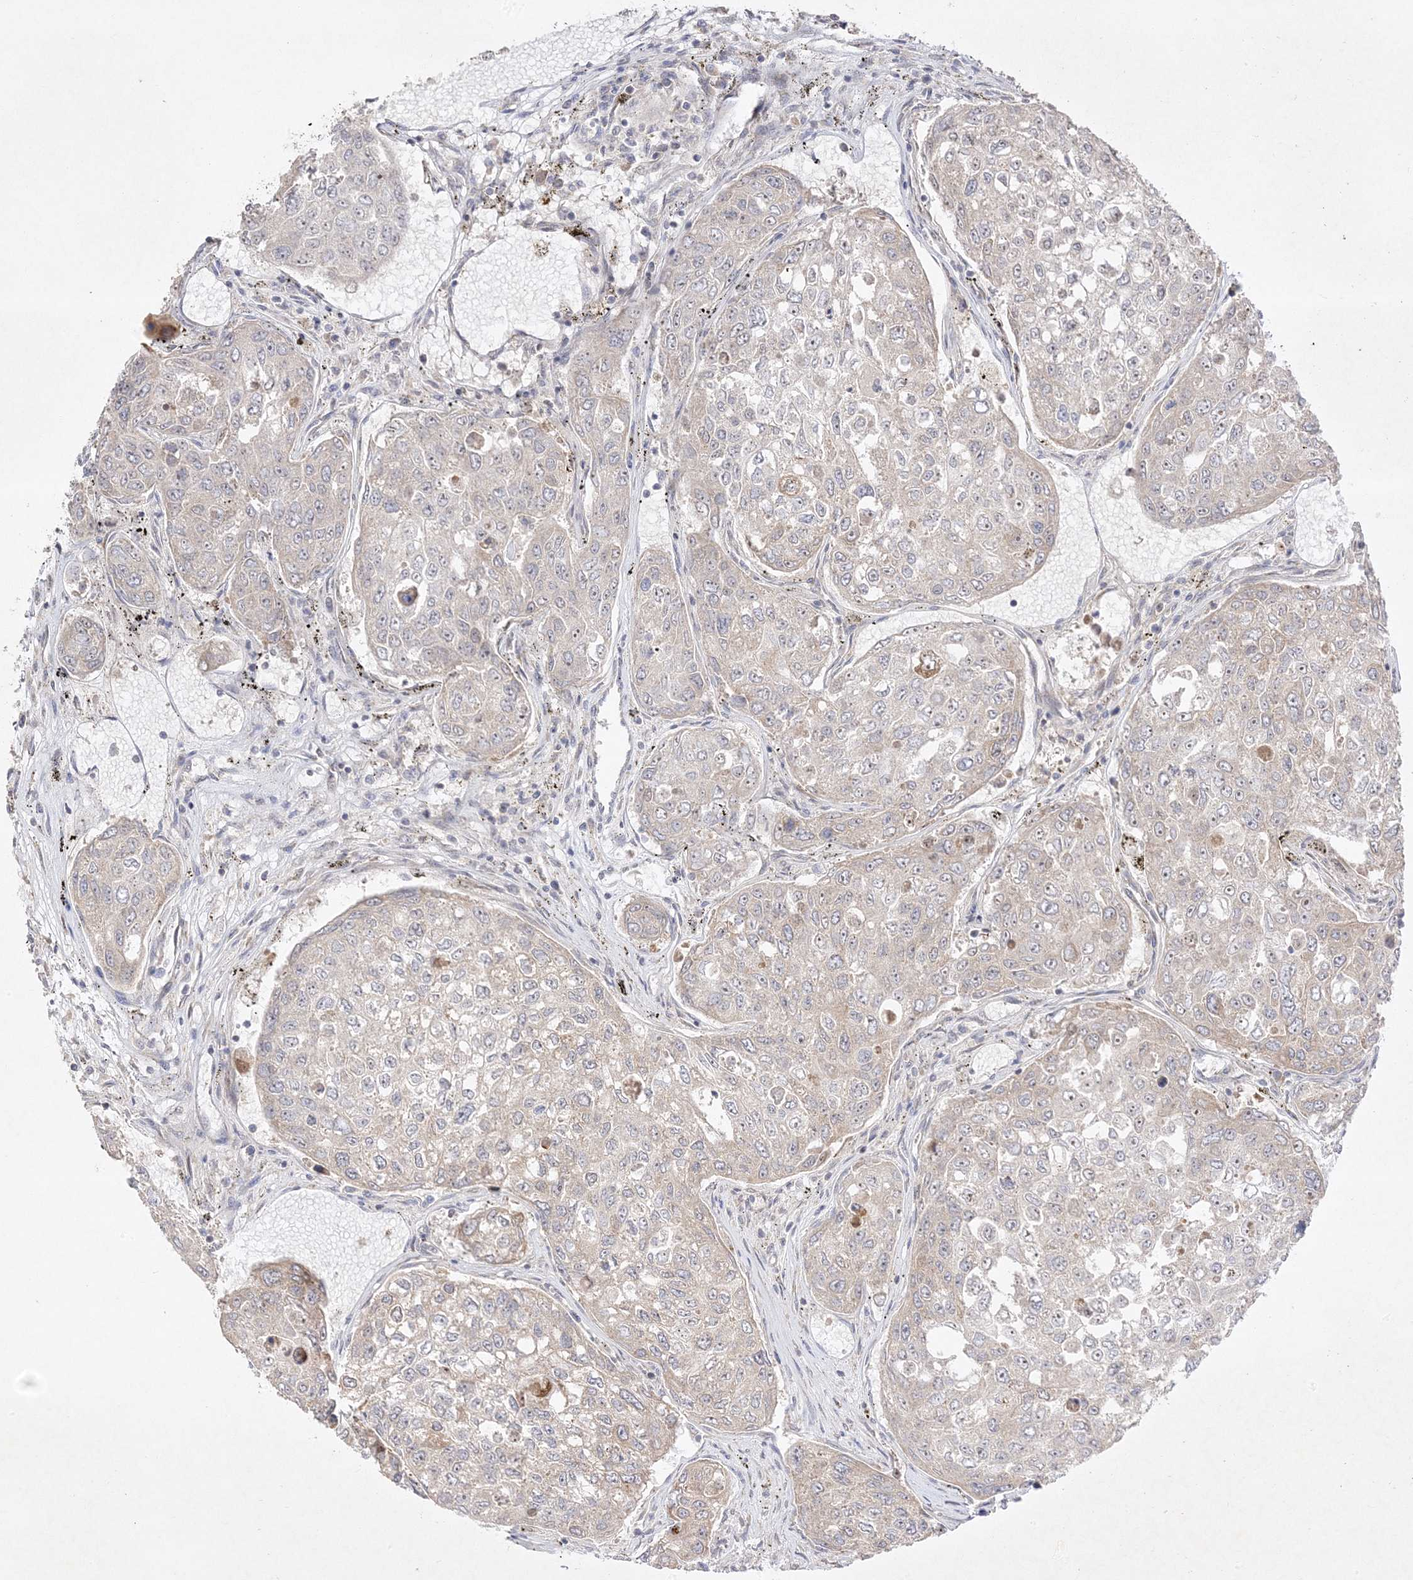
{"staining": {"intensity": "weak", "quantity": "<25%", "location": "cytoplasmic/membranous"}, "tissue": "urothelial cancer", "cell_type": "Tumor cells", "image_type": "cancer", "snomed": [{"axis": "morphology", "description": "Urothelial carcinoma, High grade"}, {"axis": "topography", "description": "Lymph node"}, {"axis": "topography", "description": "Urinary bladder"}], "caption": "IHC image of urothelial cancer stained for a protein (brown), which exhibits no staining in tumor cells.", "gene": "C2CD2", "patient": {"sex": "male", "age": 51}}